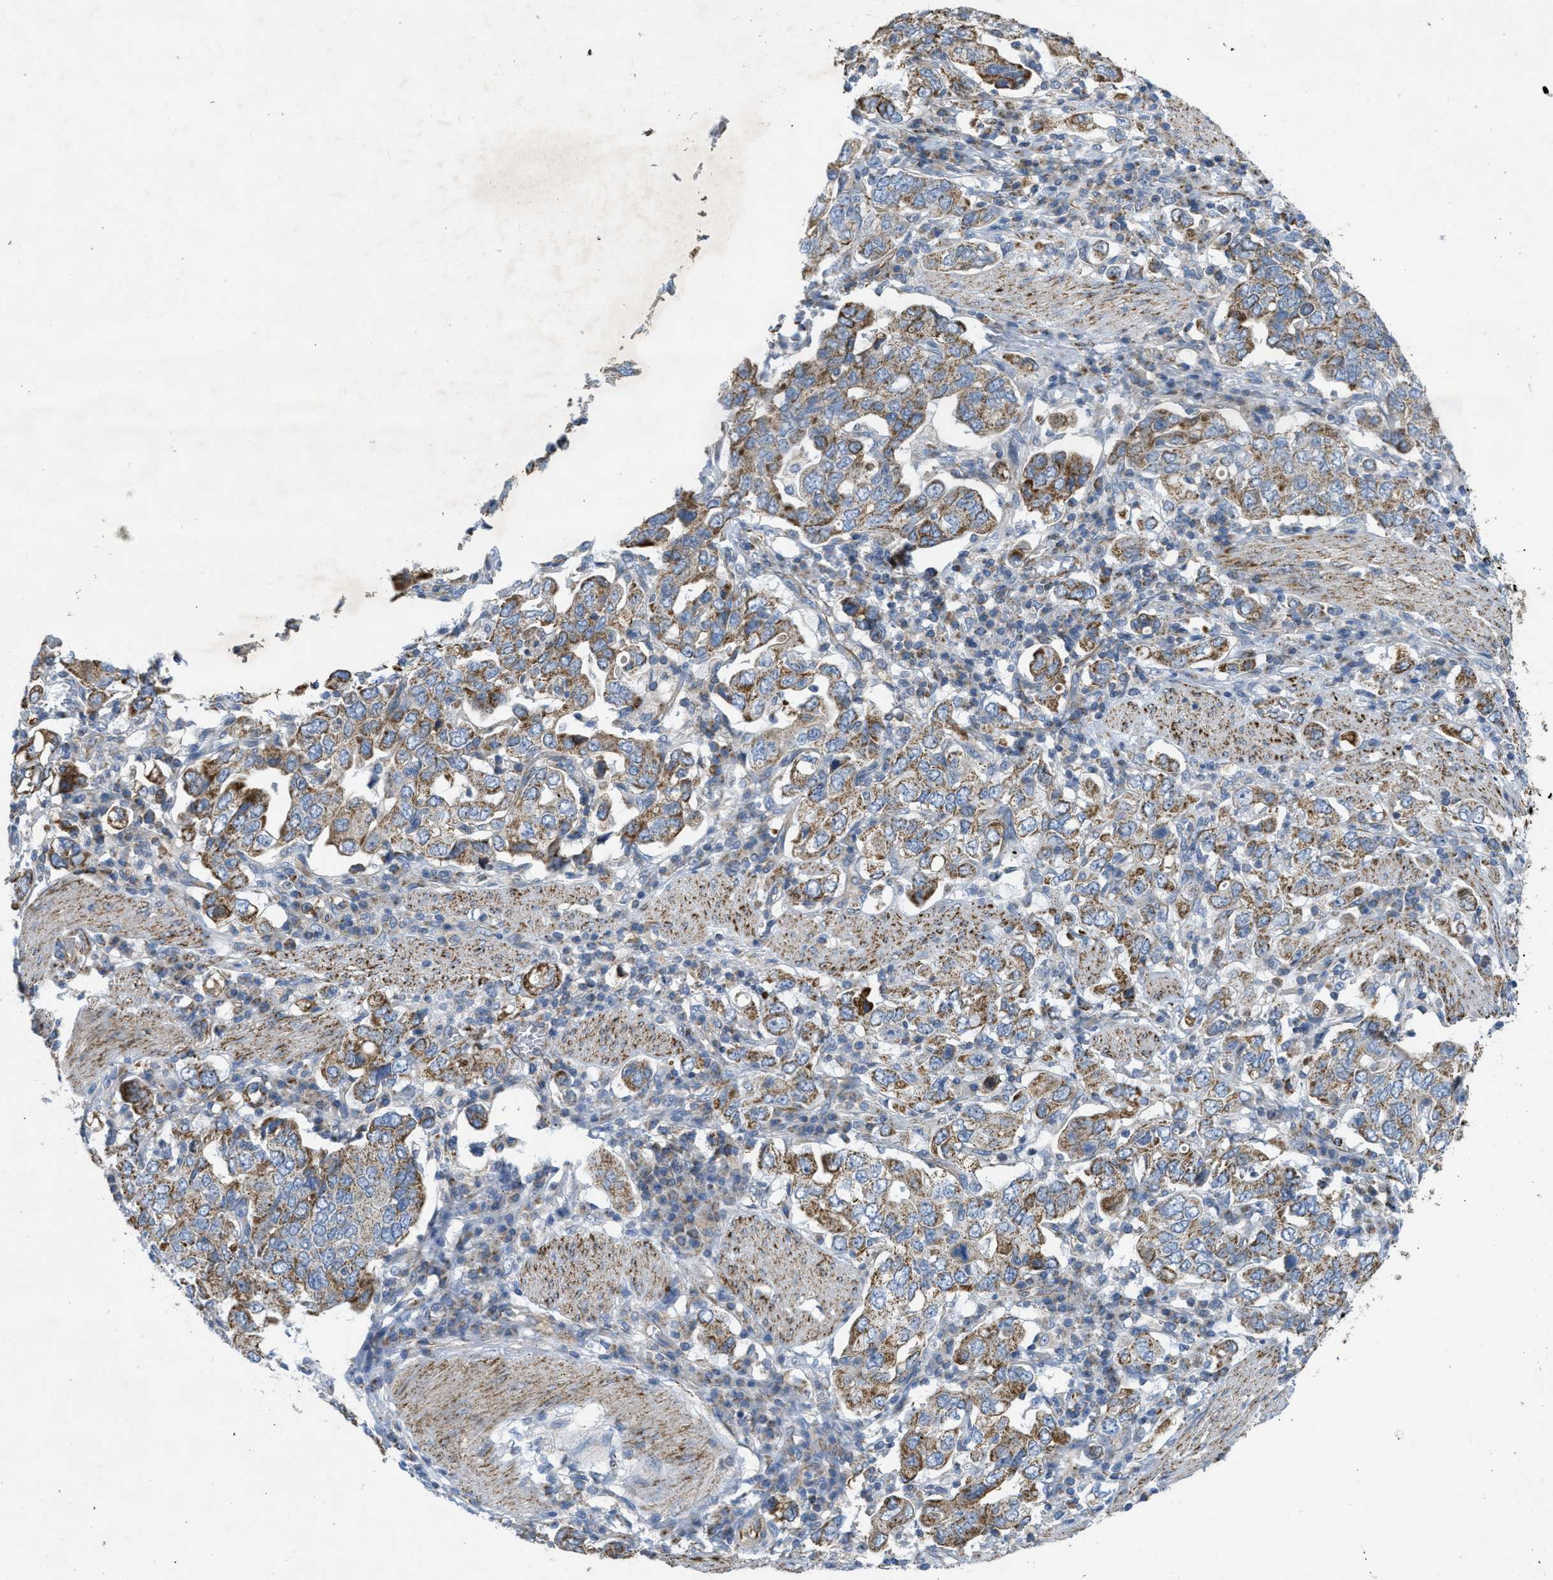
{"staining": {"intensity": "strong", "quantity": ">75%", "location": "cytoplasmic/membranous"}, "tissue": "stomach cancer", "cell_type": "Tumor cells", "image_type": "cancer", "snomed": [{"axis": "morphology", "description": "Adenocarcinoma, NOS"}, {"axis": "topography", "description": "Stomach, upper"}], "caption": "An IHC histopathology image of neoplastic tissue is shown. Protein staining in brown labels strong cytoplasmic/membranous positivity in stomach adenocarcinoma within tumor cells.", "gene": "BTN3A1", "patient": {"sex": "male", "age": 62}}